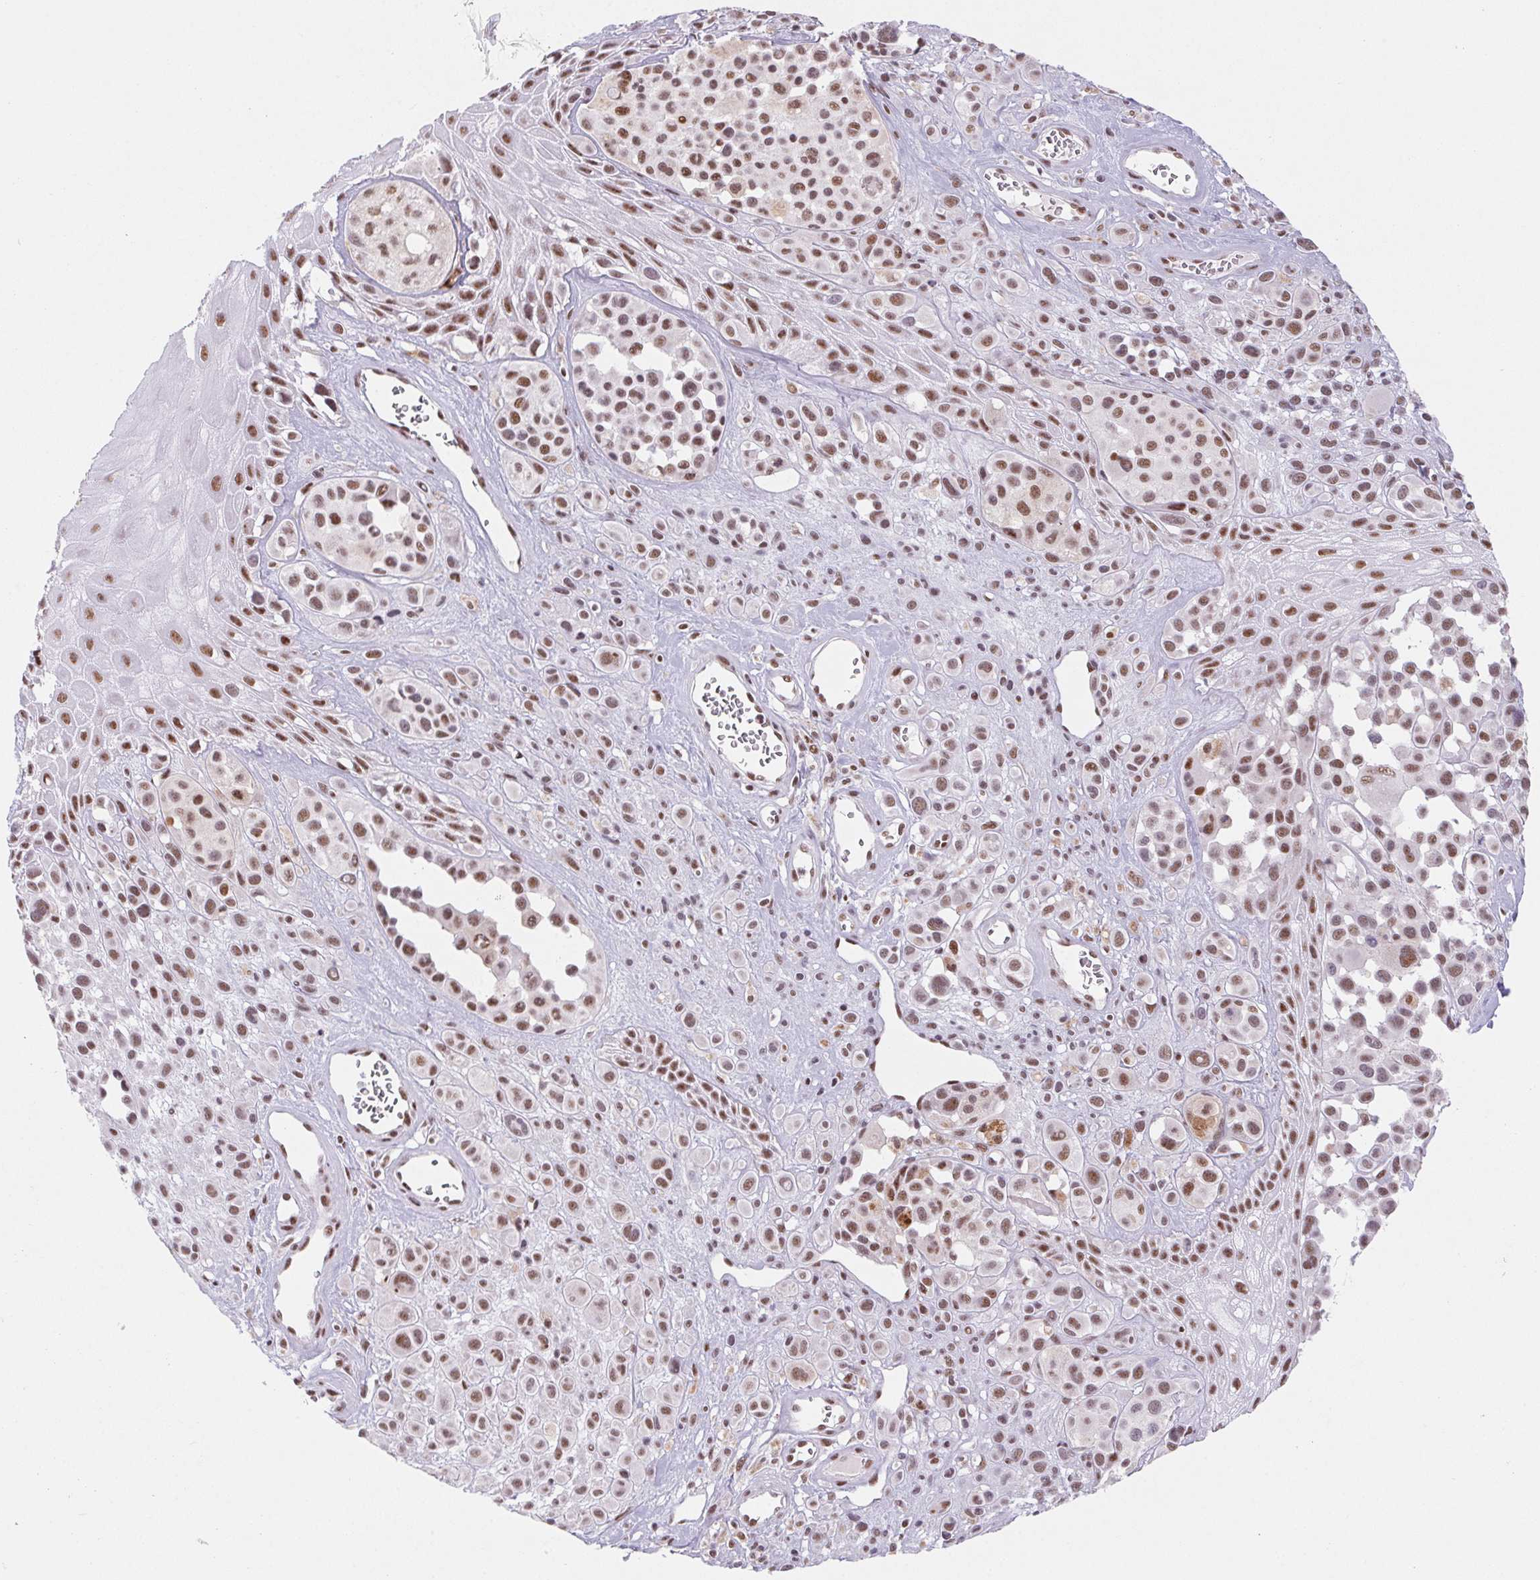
{"staining": {"intensity": "moderate", "quantity": ">75%", "location": "nuclear"}, "tissue": "melanoma", "cell_type": "Tumor cells", "image_type": "cancer", "snomed": [{"axis": "morphology", "description": "Malignant melanoma, NOS"}, {"axis": "topography", "description": "Skin"}], "caption": "Immunohistochemistry (IHC) micrograph of neoplastic tissue: human malignant melanoma stained using immunohistochemistry (IHC) shows medium levels of moderate protein expression localized specifically in the nuclear of tumor cells, appearing as a nuclear brown color.", "gene": "DPPA5", "patient": {"sex": "male", "age": 77}}